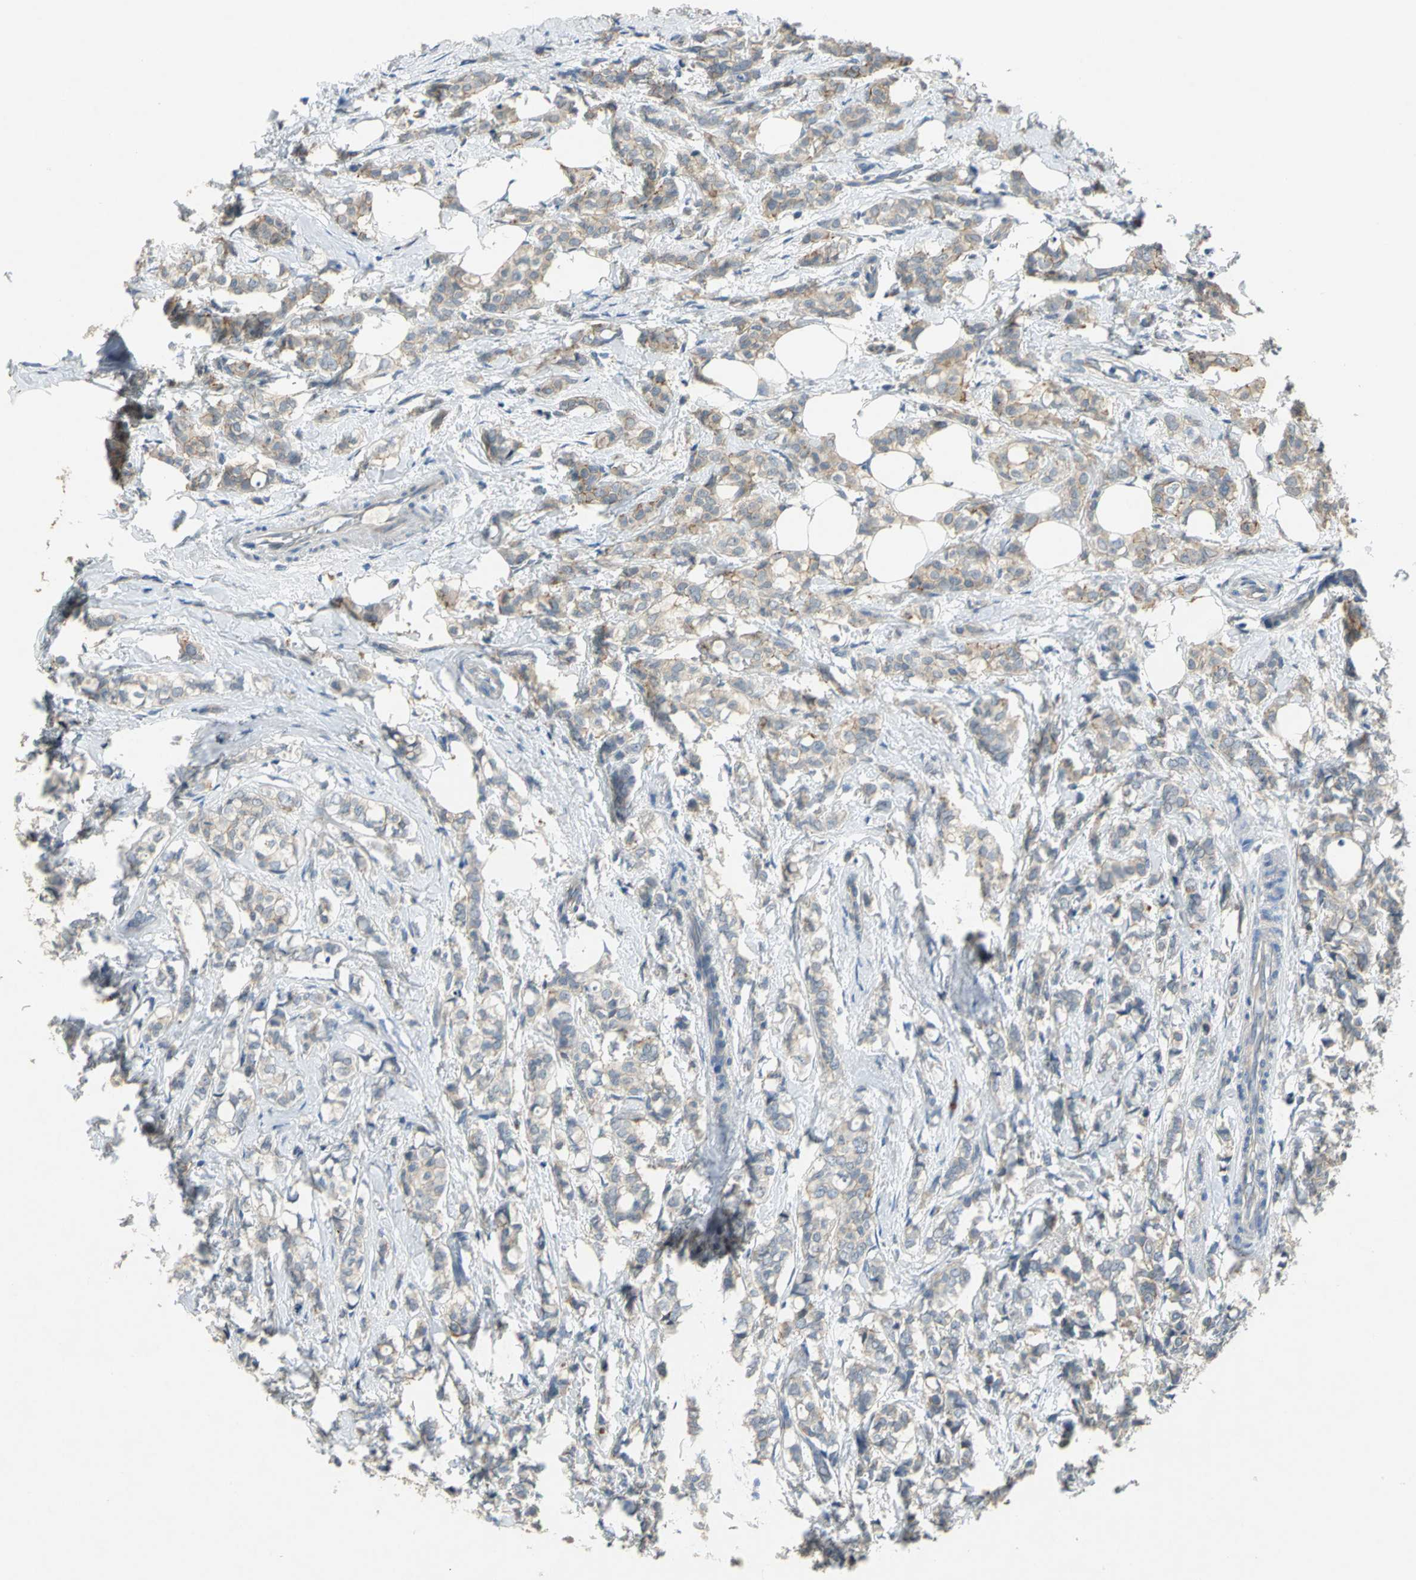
{"staining": {"intensity": "weak", "quantity": ">75%", "location": "cytoplasmic/membranous"}, "tissue": "breast cancer", "cell_type": "Tumor cells", "image_type": "cancer", "snomed": [{"axis": "morphology", "description": "Lobular carcinoma"}, {"axis": "topography", "description": "Breast"}], "caption": "Weak cytoplasmic/membranous protein staining is present in approximately >75% of tumor cells in breast cancer (lobular carcinoma).", "gene": "IL17RB", "patient": {"sex": "female", "age": 60}}